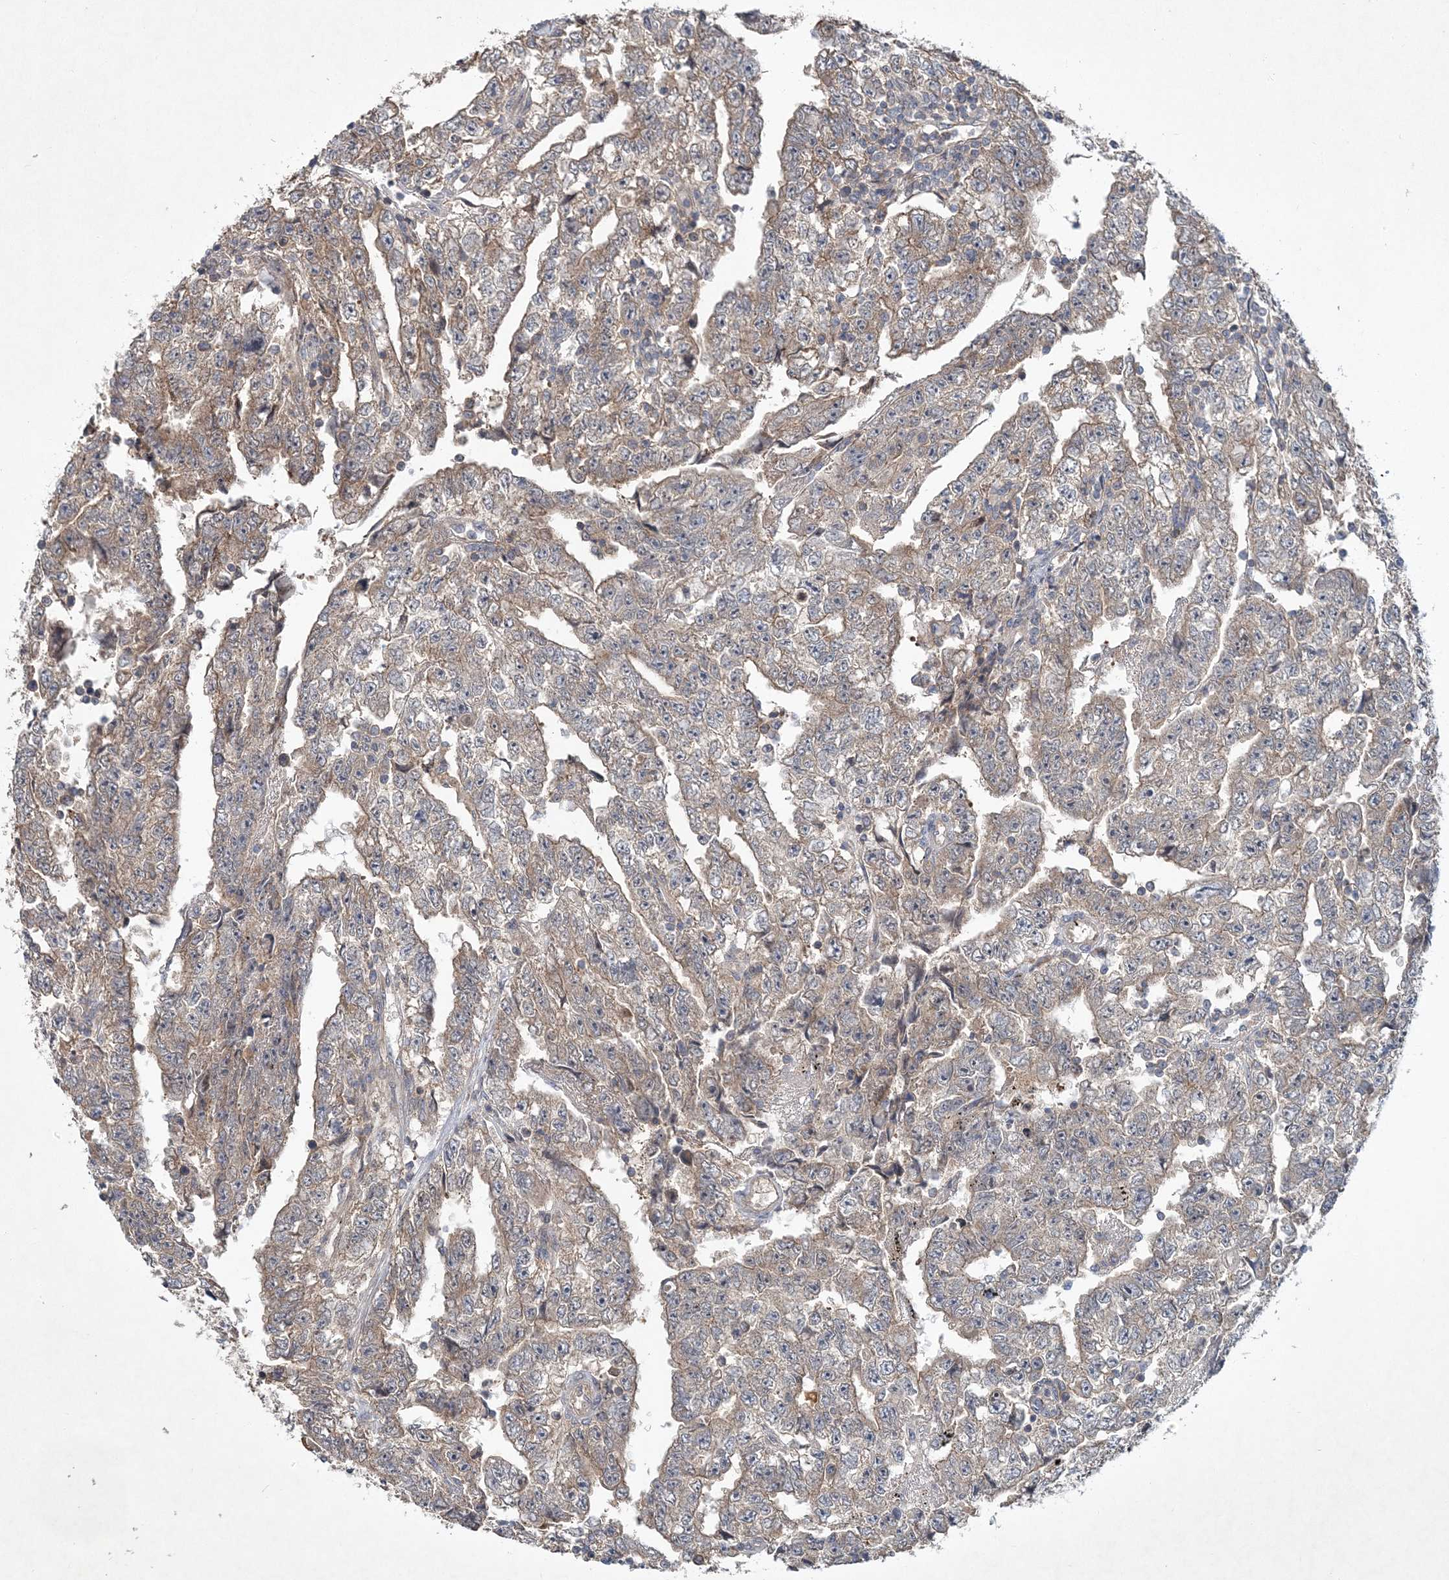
{"staining": {"intensity": "weak", "quantity": ">75%", "location": "cytoplasmic/membranous"}, "tissue": "testis cancer", "cell_type": "Tumor cells", "image_type": "cancer", "snomed": [{"axis": "morphology", "description": "Carcinoma, Embryonal, NOS"}, {"axis": "topography", "description": "Testis"}], "caption": "Human testis embryonal carcinoma stained for a protein (brown) shows weak cytoplasmic/membranous positive staining in about >75% of tumor cells.", "gene": "RNF25", "patient": {"sex": "male", "age": 25}}